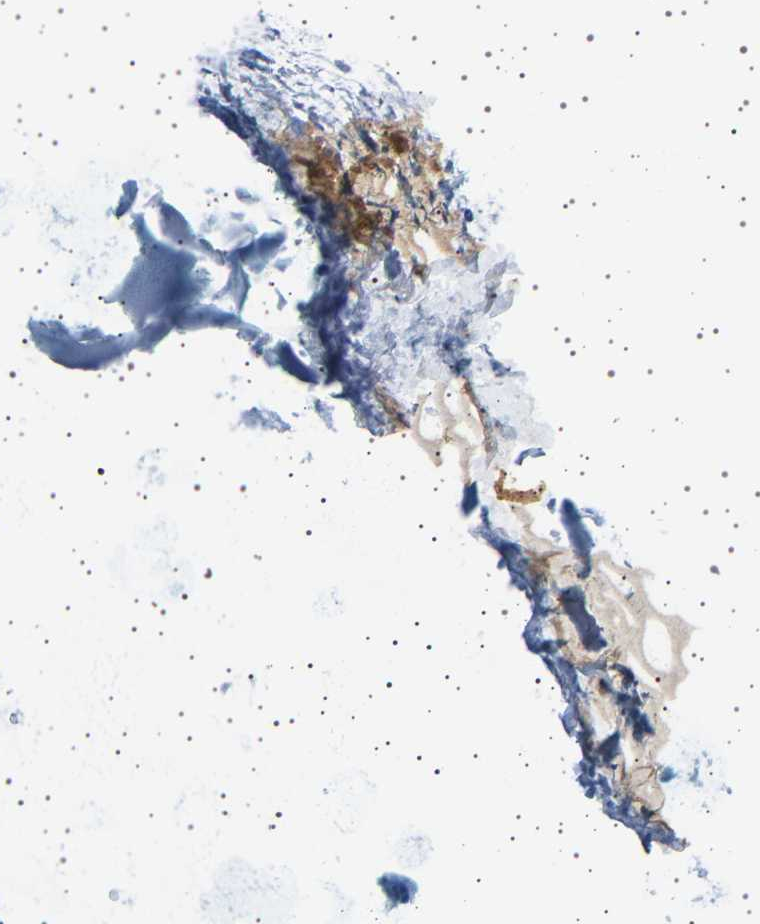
{"staining": {"intensity": "negative", "quantity": "none", "location": "none"}, "tissue": "adipose tissue", "cell_type": "Adipocytes", "image_type": "normal", "snomed": [{"axis": "morphology", "description": "Normal tissue, NOS"}, {"axis": "topography", "description": "Bronchus"}], "caption": "An immunohistochemistry micrograph of normal adipose tissue is shown. There is no staining in adipocytes of adipose tissue.", "gene": "TFF3", "patient": {"sex": "female", "age": 73}}